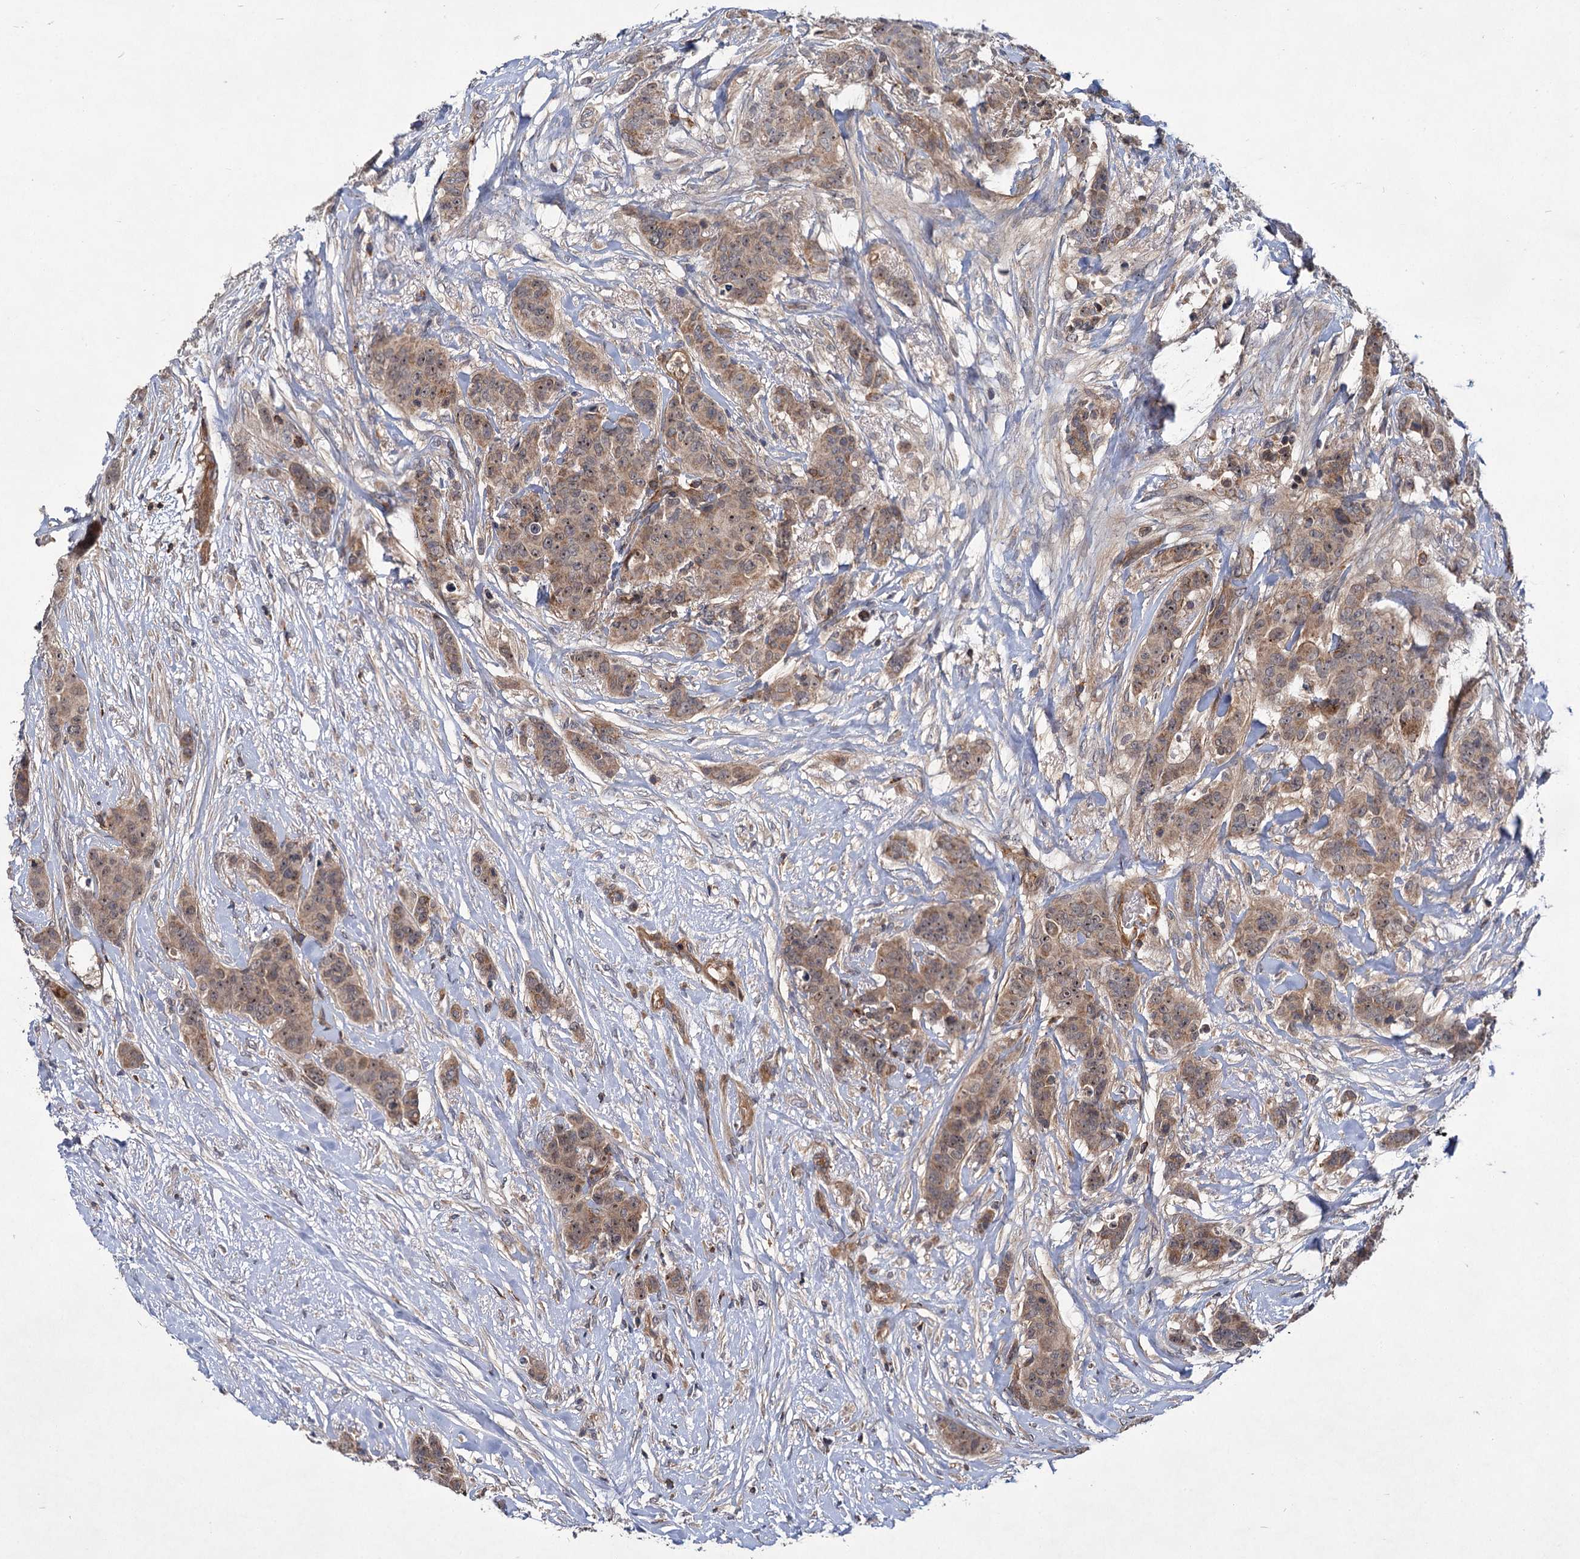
{"staining": {"intensity": "moderate", "quantity": ">75%", "location": "cytoplasmic/membranous,nuclear"}, "tissue": "breast cancer", "cell_type": "Tumor cells", "image_type": "cancer", "snomed": [{"axis": "morphology", "description": "Duct carcinoma"}, {"axis": "topography", "description": "Breast"}], "caption": "Tumor cells reveal medium levels of moderate cytoplasmic/membranous and nuclear positivity in about >75% of cells in infiltrating ductal carcinoma (breast).", "gene": "ABLIM1", "patient": {"sex": "female", "age": 40}}